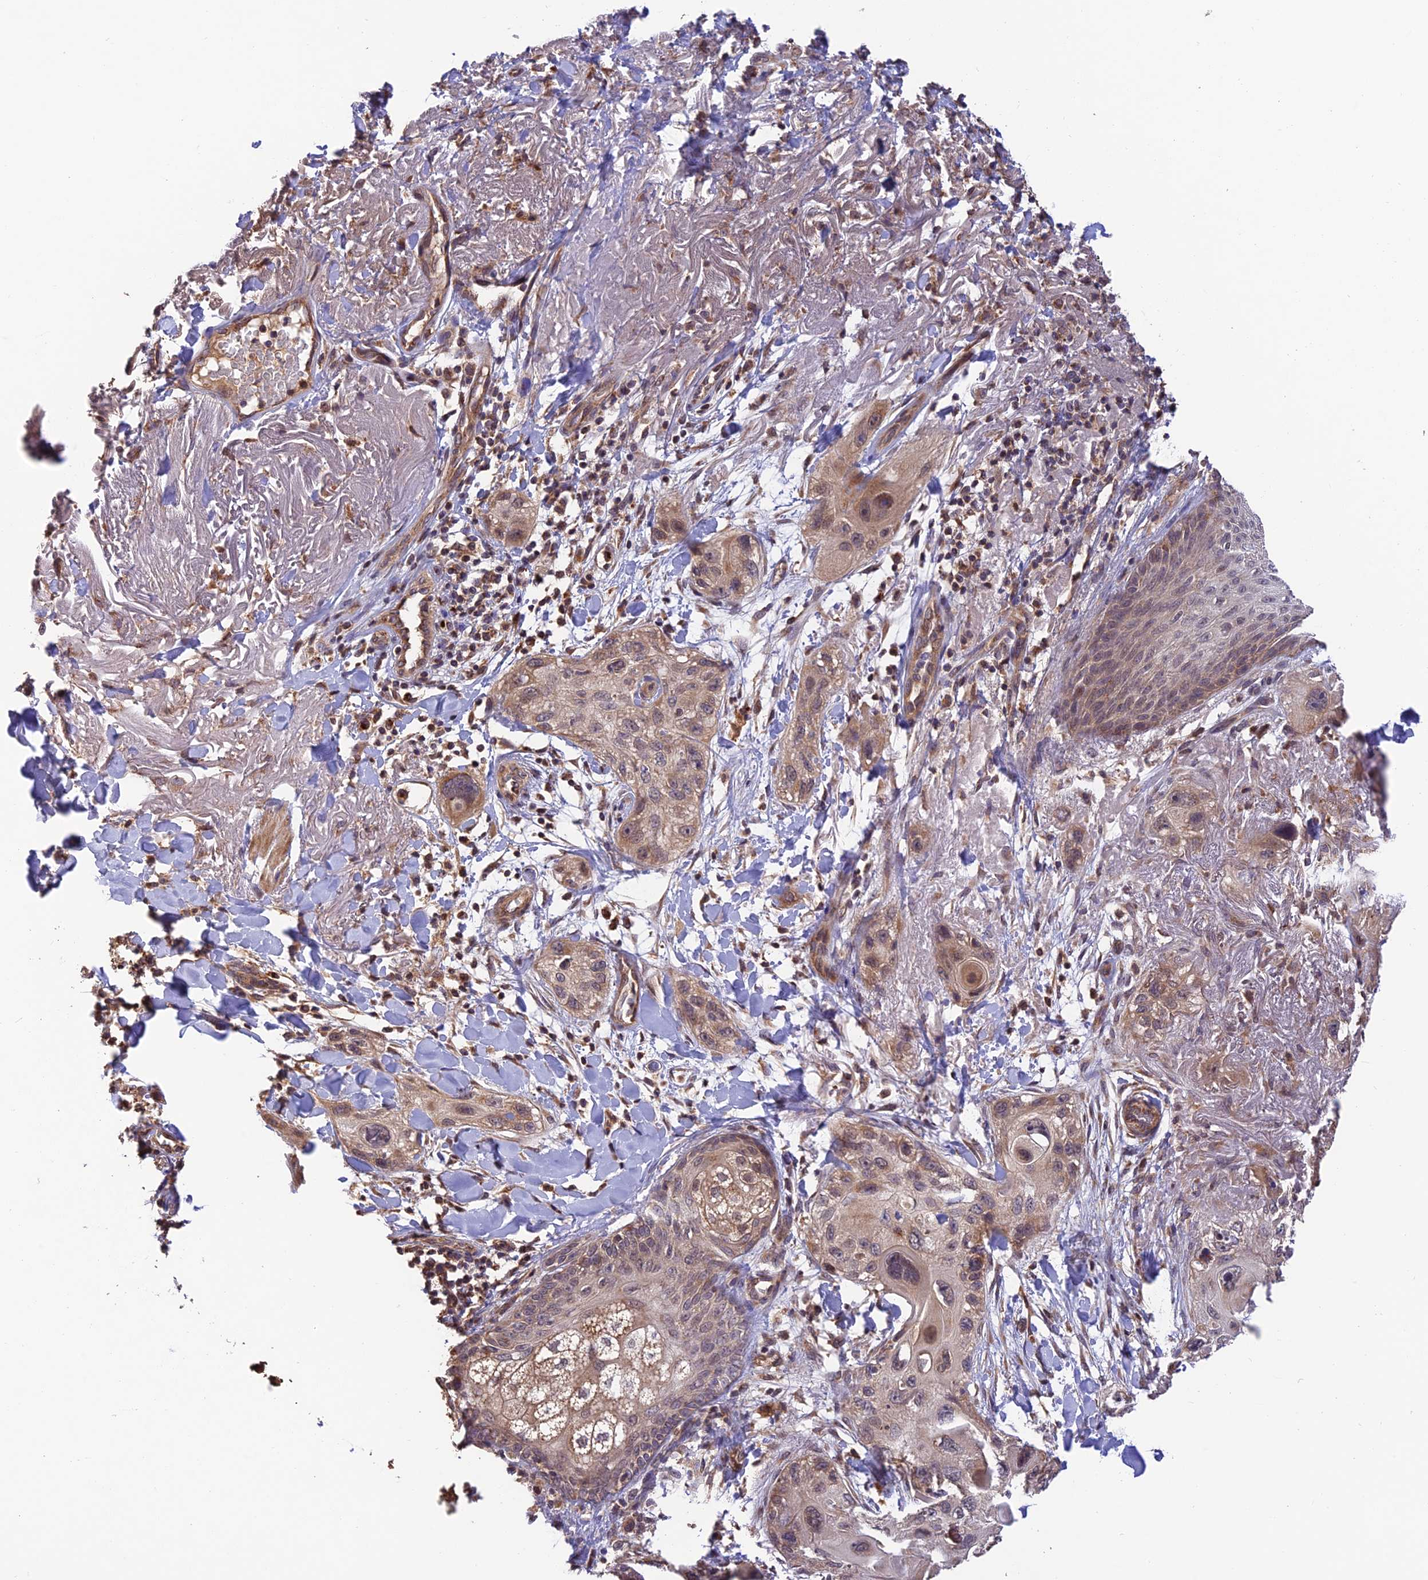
{"staining": {"intensity": "moderate", "quantity": ">75%", "location": "cytoplasmic/membranous,nuclear"}, "tissue": "skin cancer", "cell_type": "Tumor cells", "image_type": "cancer", "snomed": [{"axis": "morphology", "description": "Normal tissue, NOS"}, {"axis": "morphology", "description": "Squamous cell carcinoma, NOS"}, {"axis": "topography", "description": "Skin"}], "caption": "Human skin cancer stained for a protein (brown) shows moderate cytoplasmic/membranous and nuclear positive expression in about >75% of tumor cells.", "gene": "MNS1", "patient": {"sex": "male", "age": 72}}